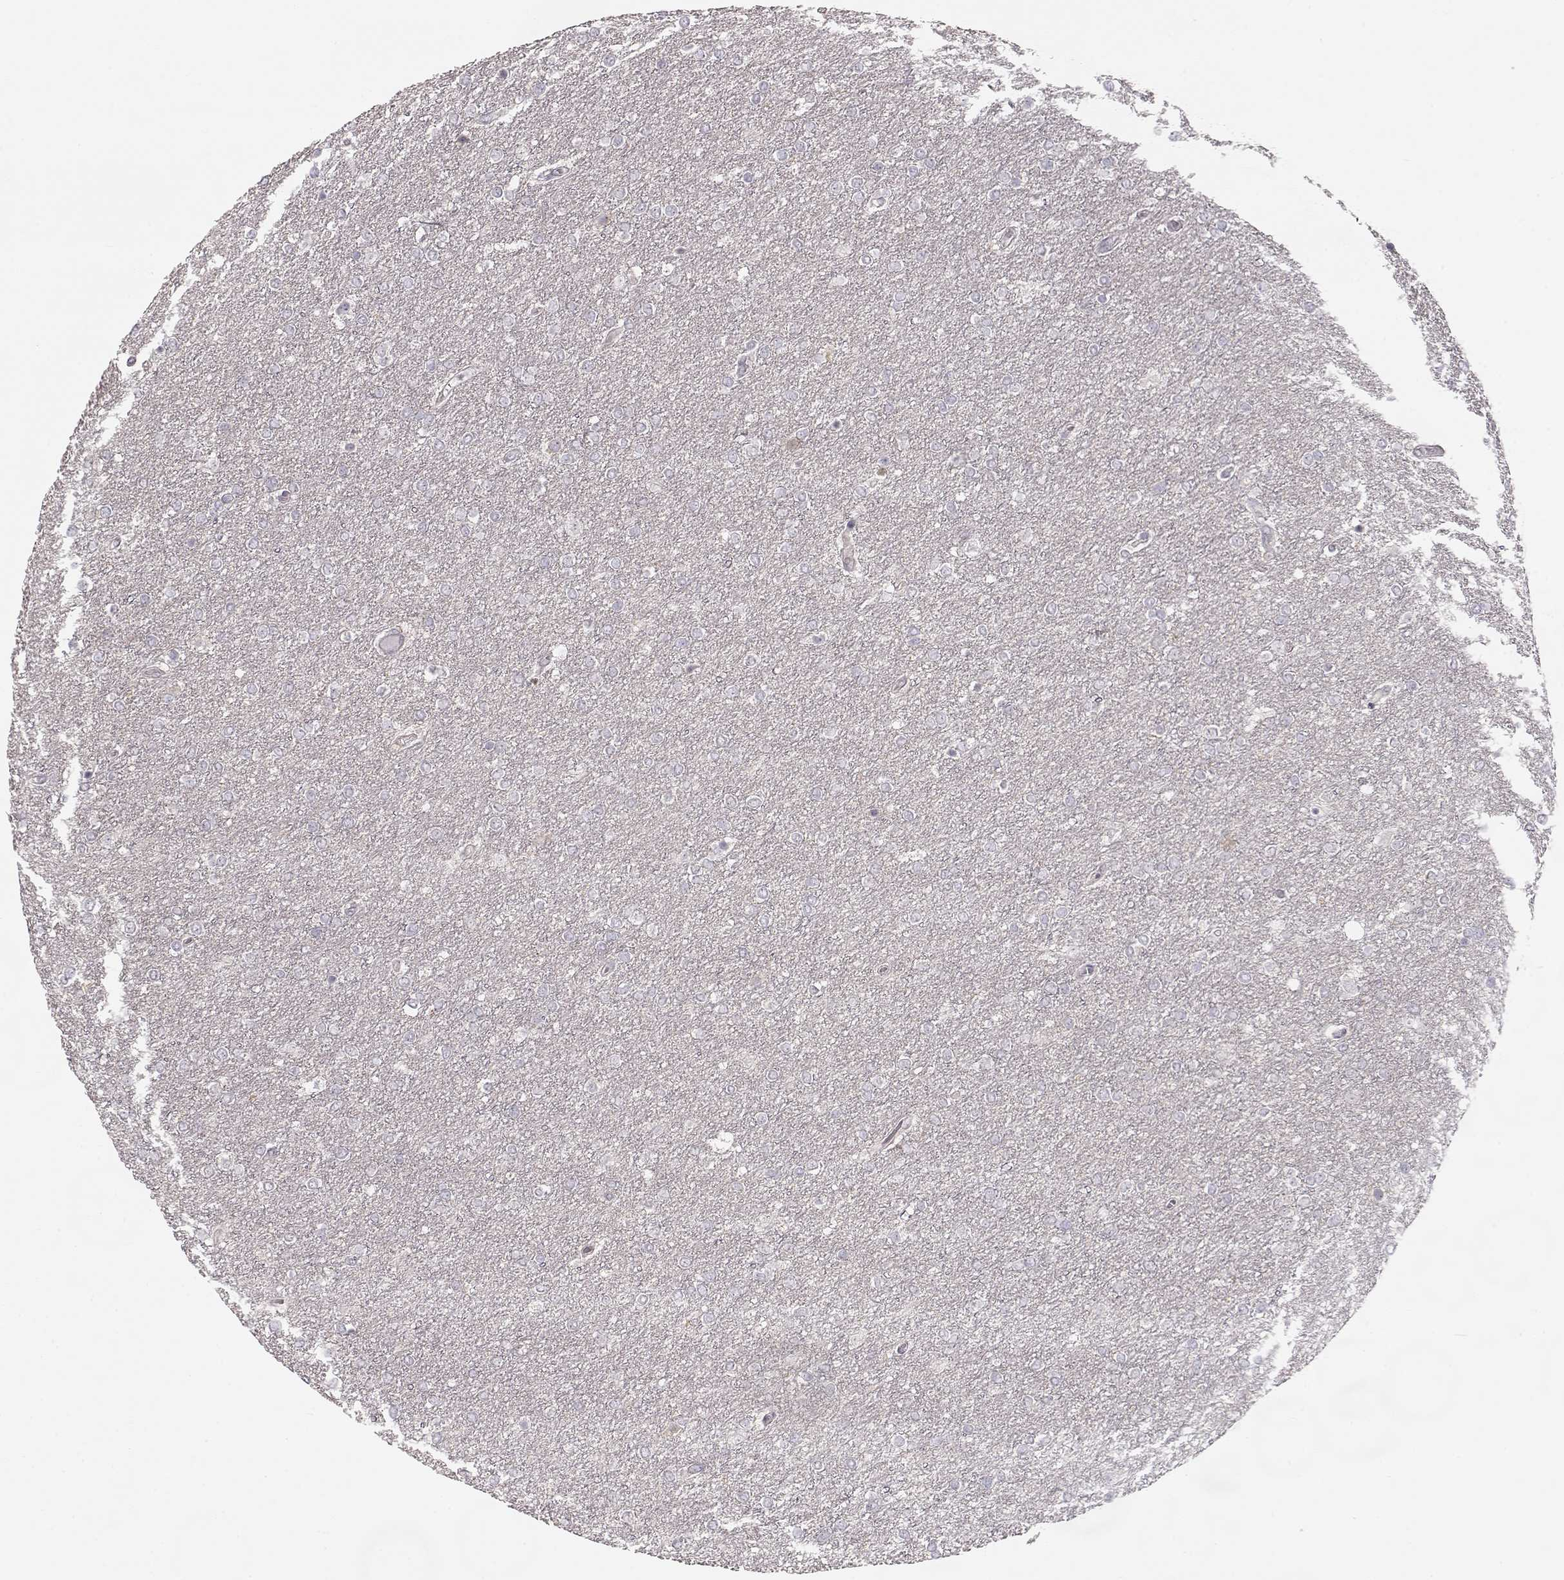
{"staining": {"intensity": "negative", "quantity": "none", "location": "none"}, "tissue": "glioma", "cell_type": "Tumor cells", "image_type": "cancer", "snomed": [{"axis": "morphology", "description": "Glioma, malignant, High grade"}, {"axis": "topography", "description": "Brain"}], "caption": "Protein analysis of malignant glioma (high-grade) displays no significant staining in tumor cells. (Stains: DAB immunohistochemistry with hematoxylin counter stain, Microscopy: brightfield microscopy at high magnification).", "gene": "ARHGAP8", "patient": {"sex": "female", "age": 61}}